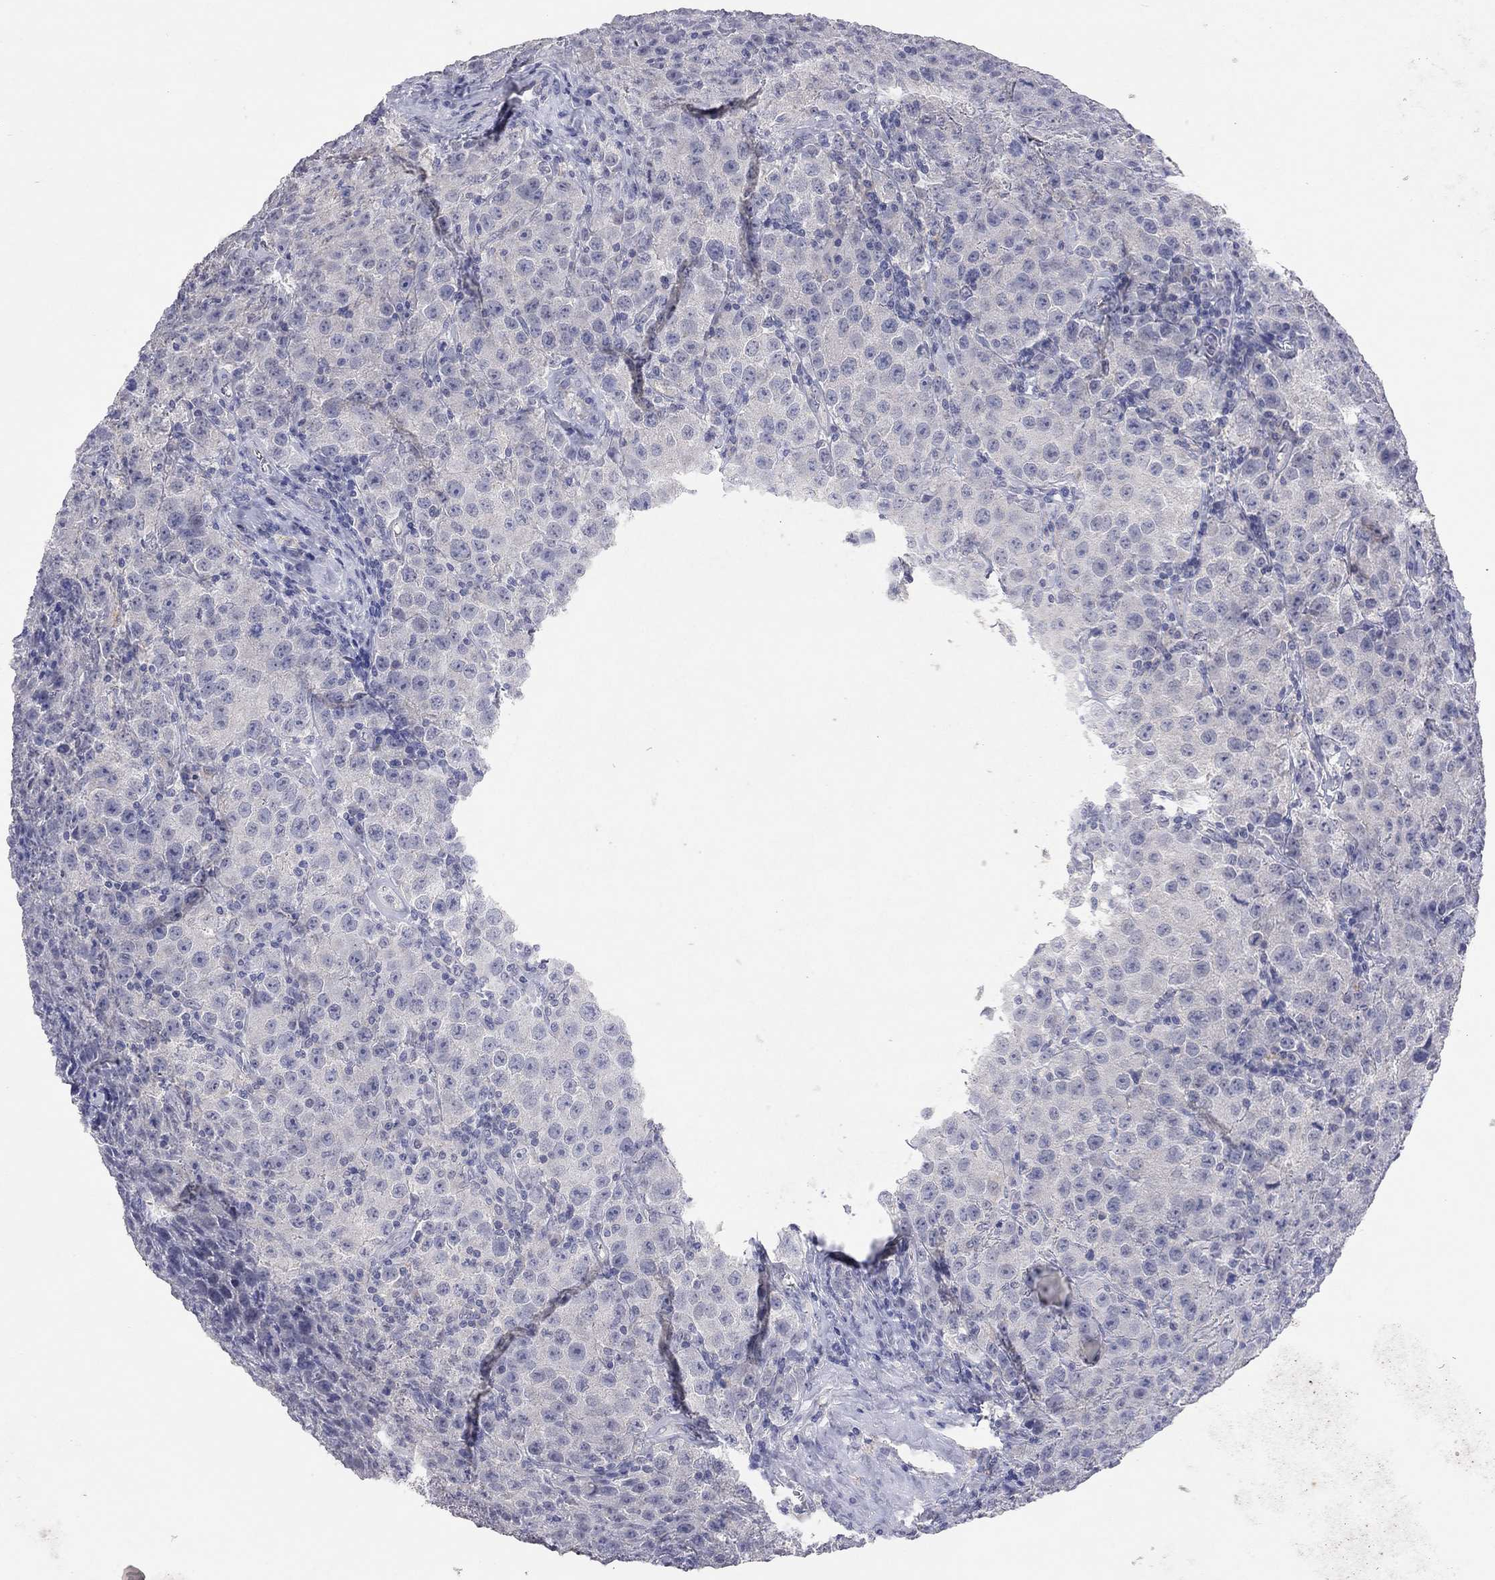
{"staining": {"intensity": "negative", "quantity": "none", "location": "none"}, "tissue": "testis cancer", "cell_type": "Tumor cells", "image_type": "cancer", "snomed": [{"axis": "morphology", "description": "Seminoma, NOS"}, {"axis": "topography", "description": "Testis"}], "caption": "Human testis cancer stained for a protein using immunohistochemistry exhibits no expression in tumor cells.", "gene": "MMP13", "patient": {"sex": "male", "age": 52}}